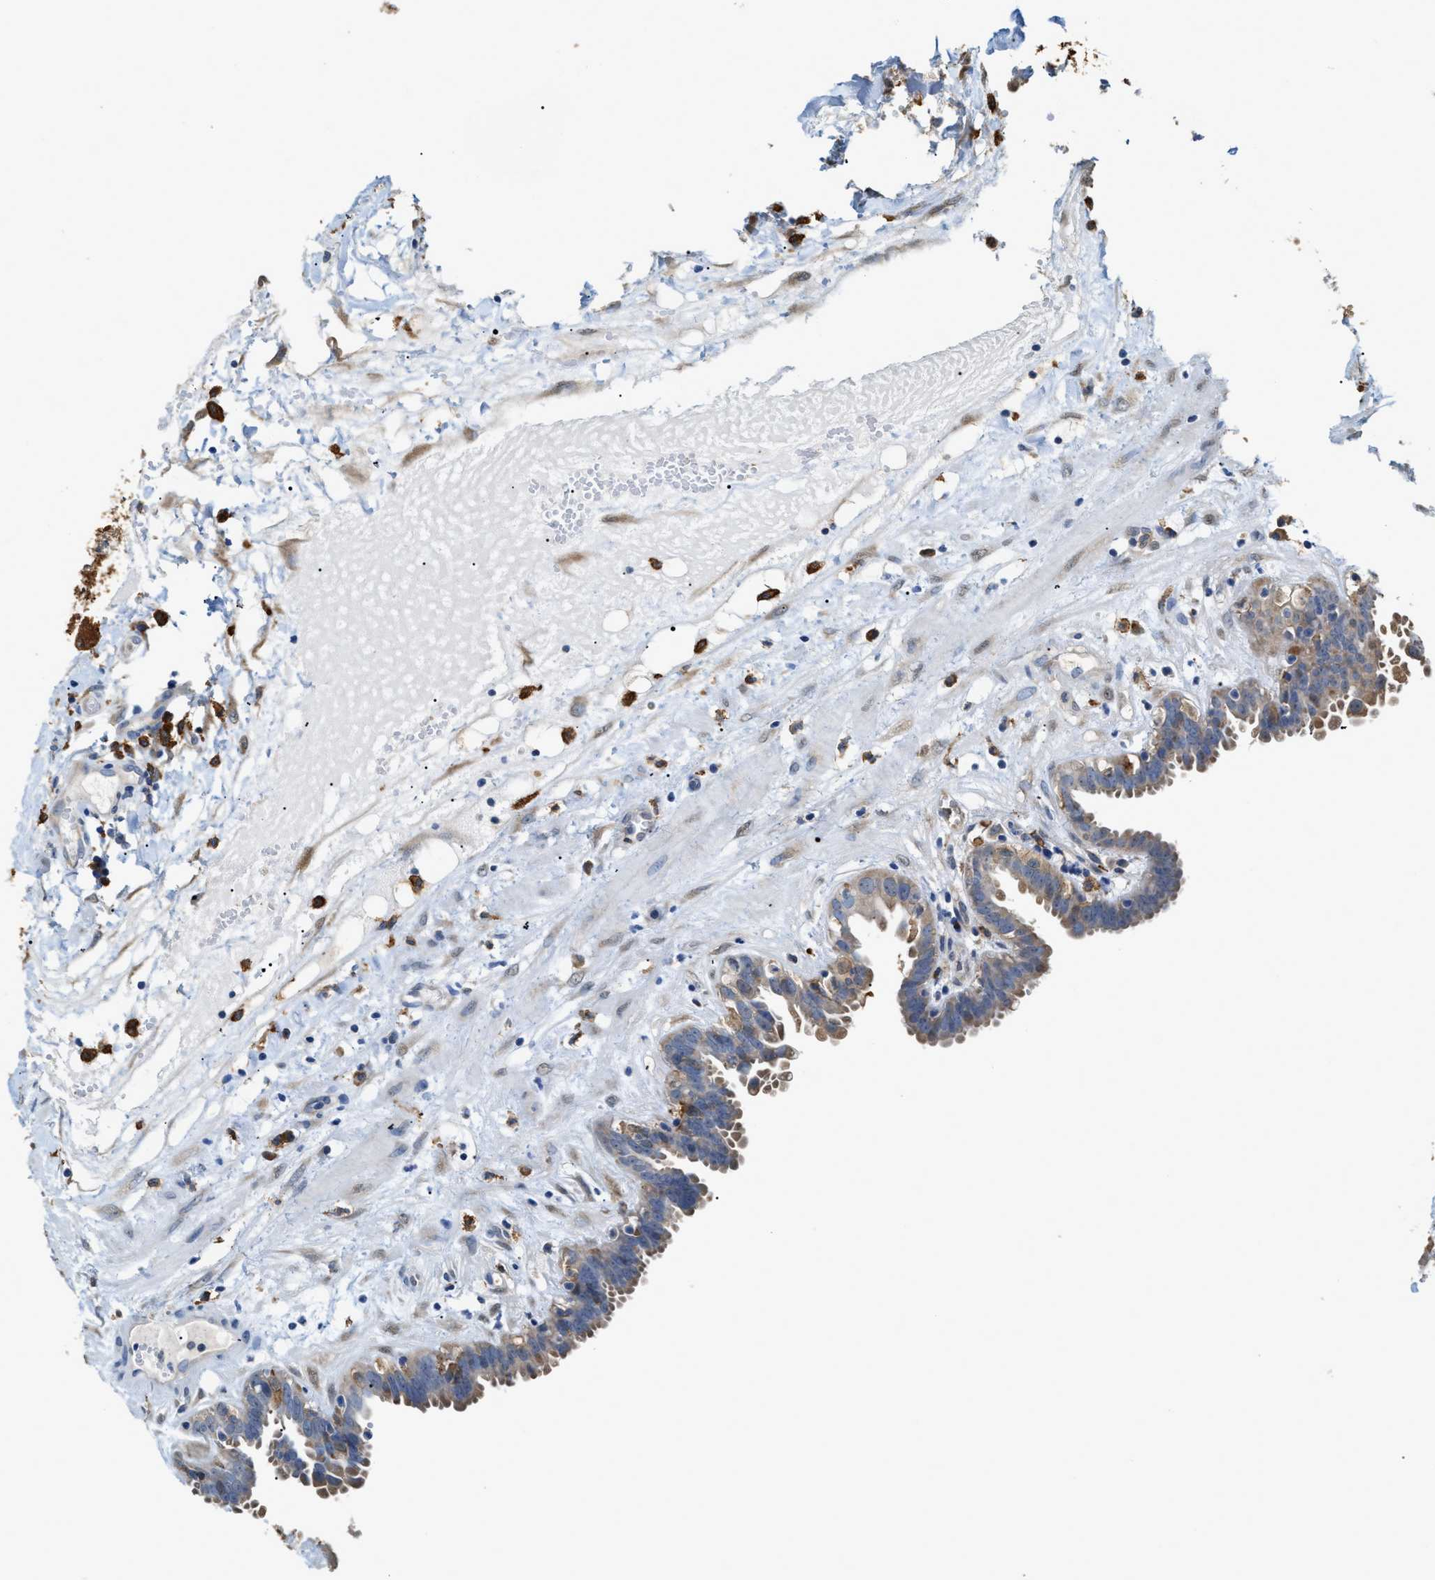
{"staining": {"intensity": "moderate", "quantity": ">75%", "location": "cytoplasmic/membranous"}, "tissue": "fallopian tube", "cell_type": "Glandular cells", "image_type": "normal", "snomed": [{"axis": "morphology", "description": "Normal tissue, NOS"}, {"axis": "topography", "description": "Fallopian tube"}, {"axis": "topography", "description": "Placenta"}], "caption": "Immunohistochemical staining of benign fallopian tube shows medium levels of moderate cytoplasmic/membranous positivity in about >75% of glandular cells.", "gene": "GCN1", "patient": {"sex": "female", "age": 32}}